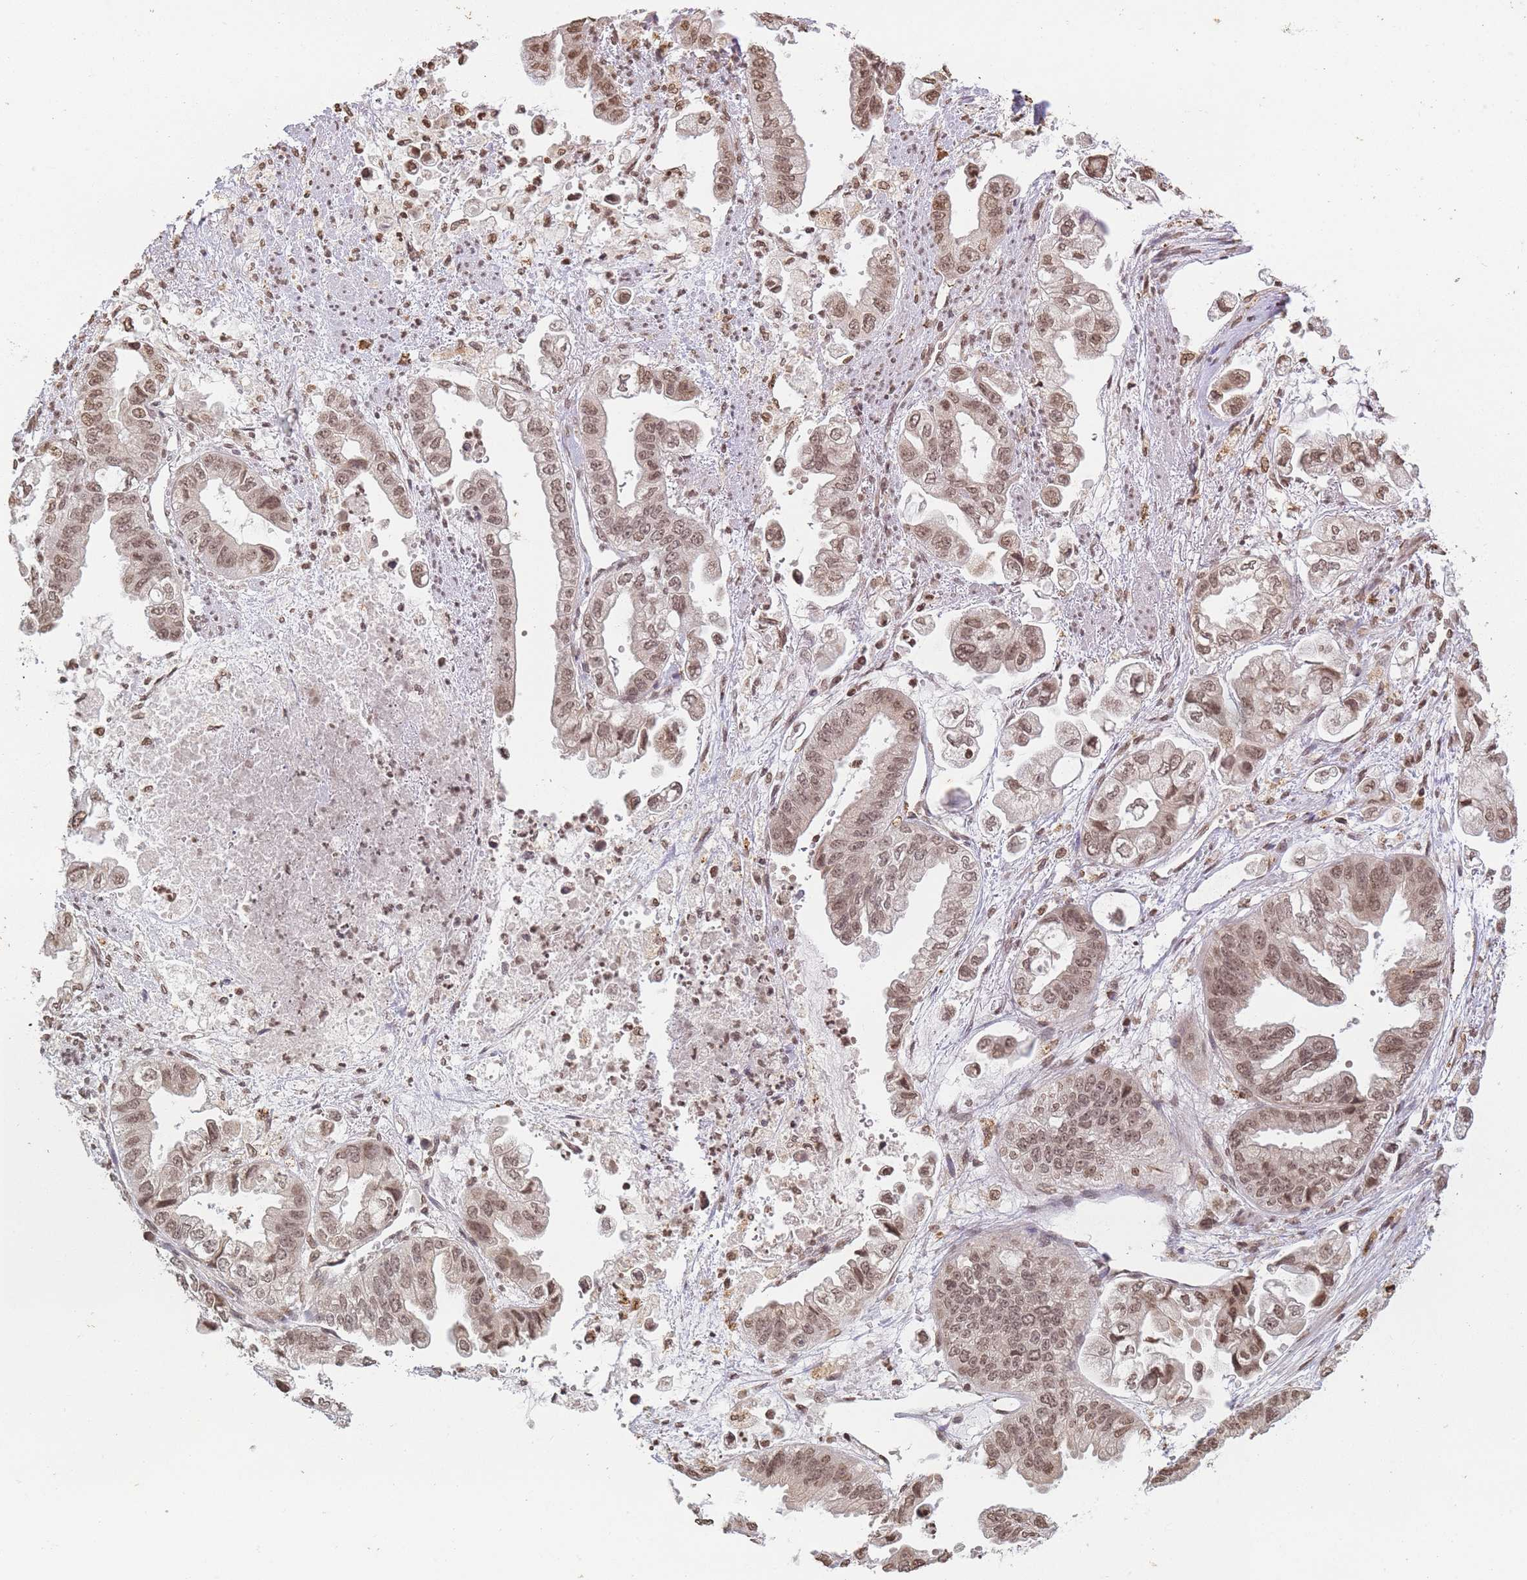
{"staining": {"intensity": "moderate", "quantity": ">75%", "location": "nuclear"}, "tissue": "stomach cancer", "cell_type": "Tumor cells", "image_type": "cancer", "snomed": [{"axis": "morphology", "description": "Adenocarcinoma, NOS"}, {"axis": "topography", "description": "Stomach"}], "caption": "A medium amount of moderate nuclear positivity is identified in approximately >75% of tumor cells in stomach adenocarcinoma tissue.", "gene": "WWTR1", "patient": {"sex": "male", "age": 62}}